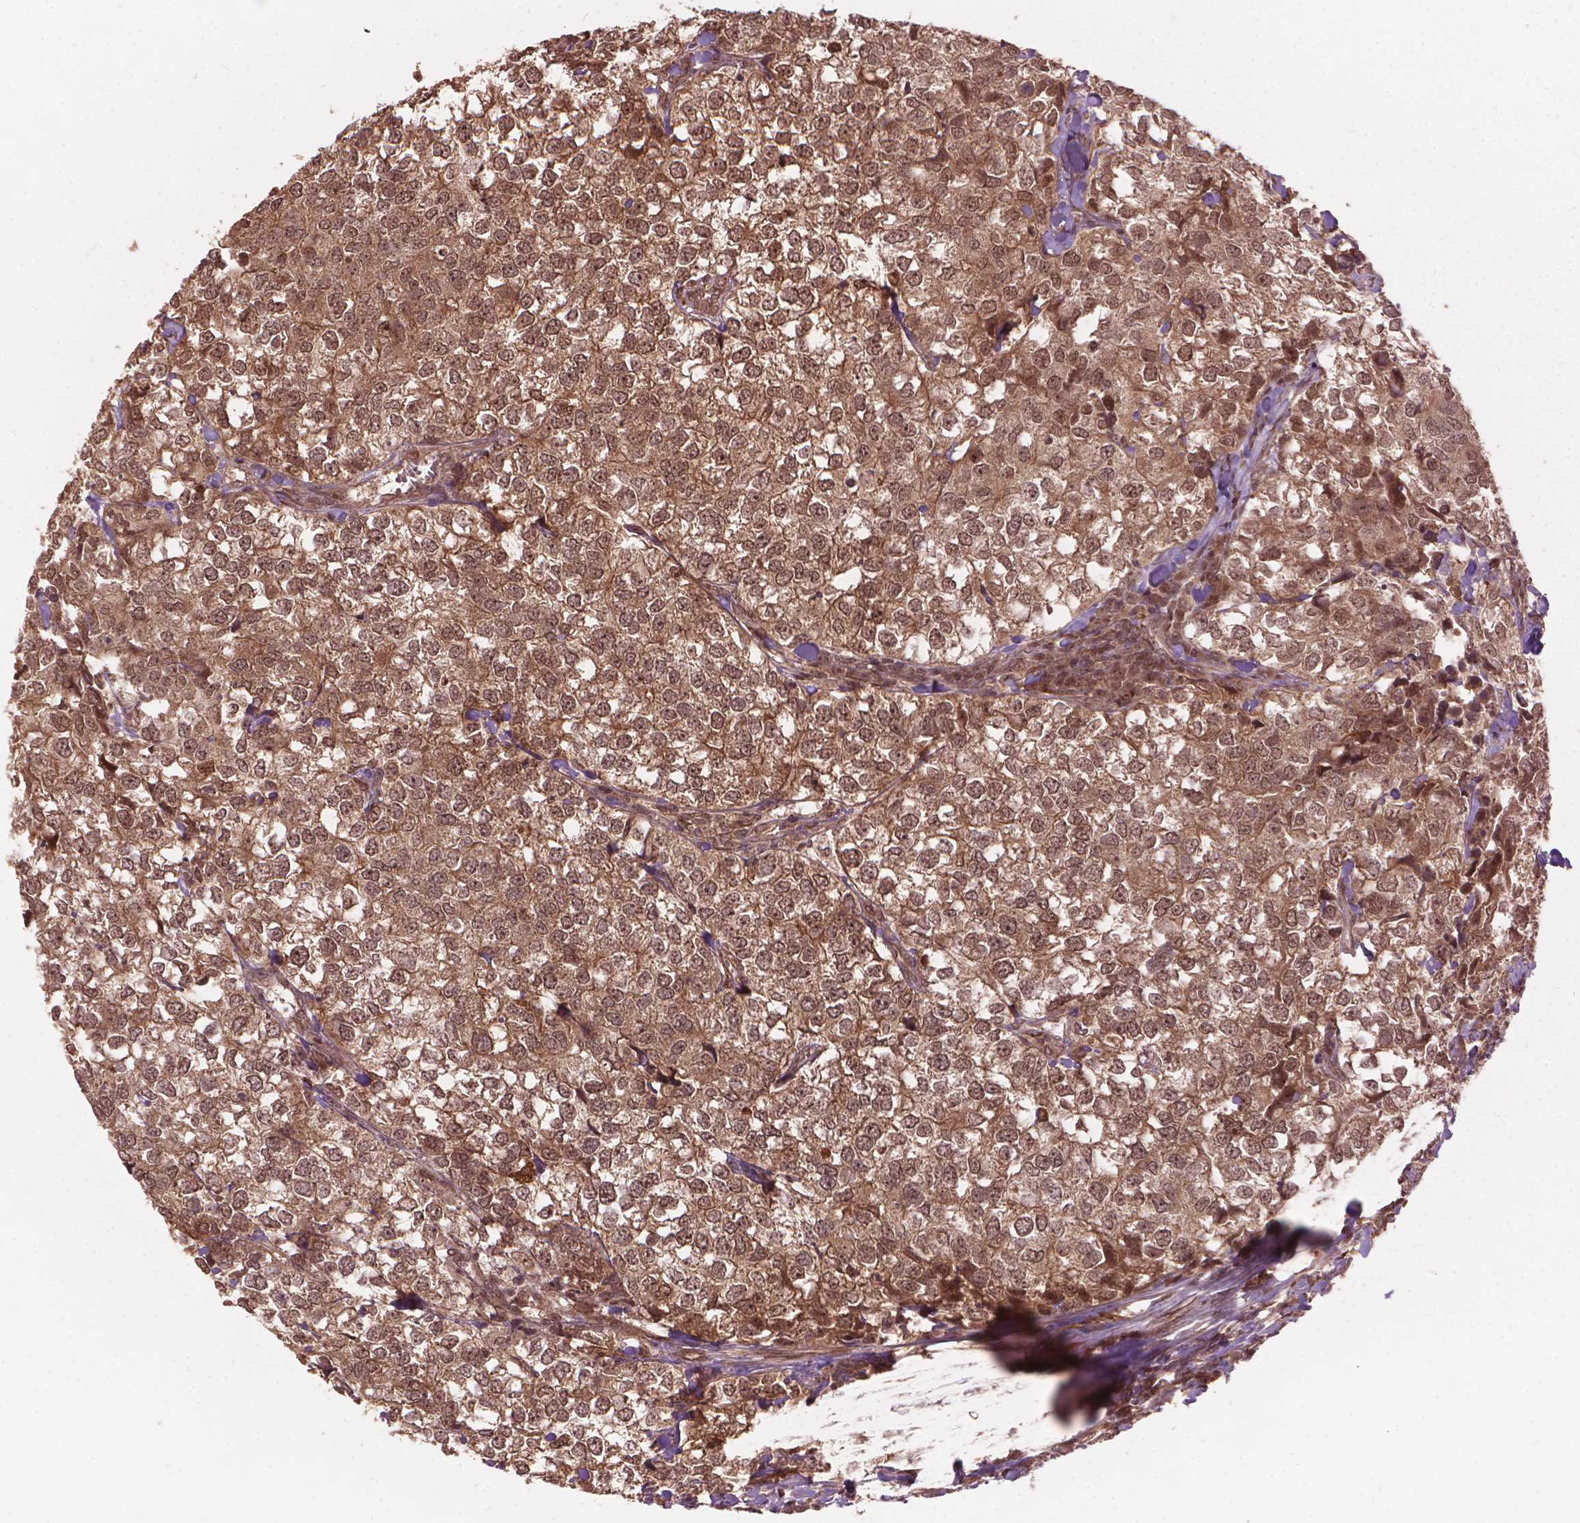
{"staining": {"intensity": "moderate", "quantity": ">75%", "location": "cytoplasmic/membranous,nuclear"}, "tissue": "breast cancer", "cell_type": "Tumor cells", "image_type": "cancer", "snomed": [{"axis": "morphology", "description": "Duct carcinoma"}, {"axis": "topography", "description": "Breast"}], "caption": "Tumor cells demonstrate medium levels of moderate cytoplasmic/membranous and nuclear positivity in about >75% of cells in invasive ductal carcinoma (breast). (DAB = brown stain, brightfield microscopy at high magnification).", "gene": "SSU72", "patient": {"sex": "female", "age": 30}}